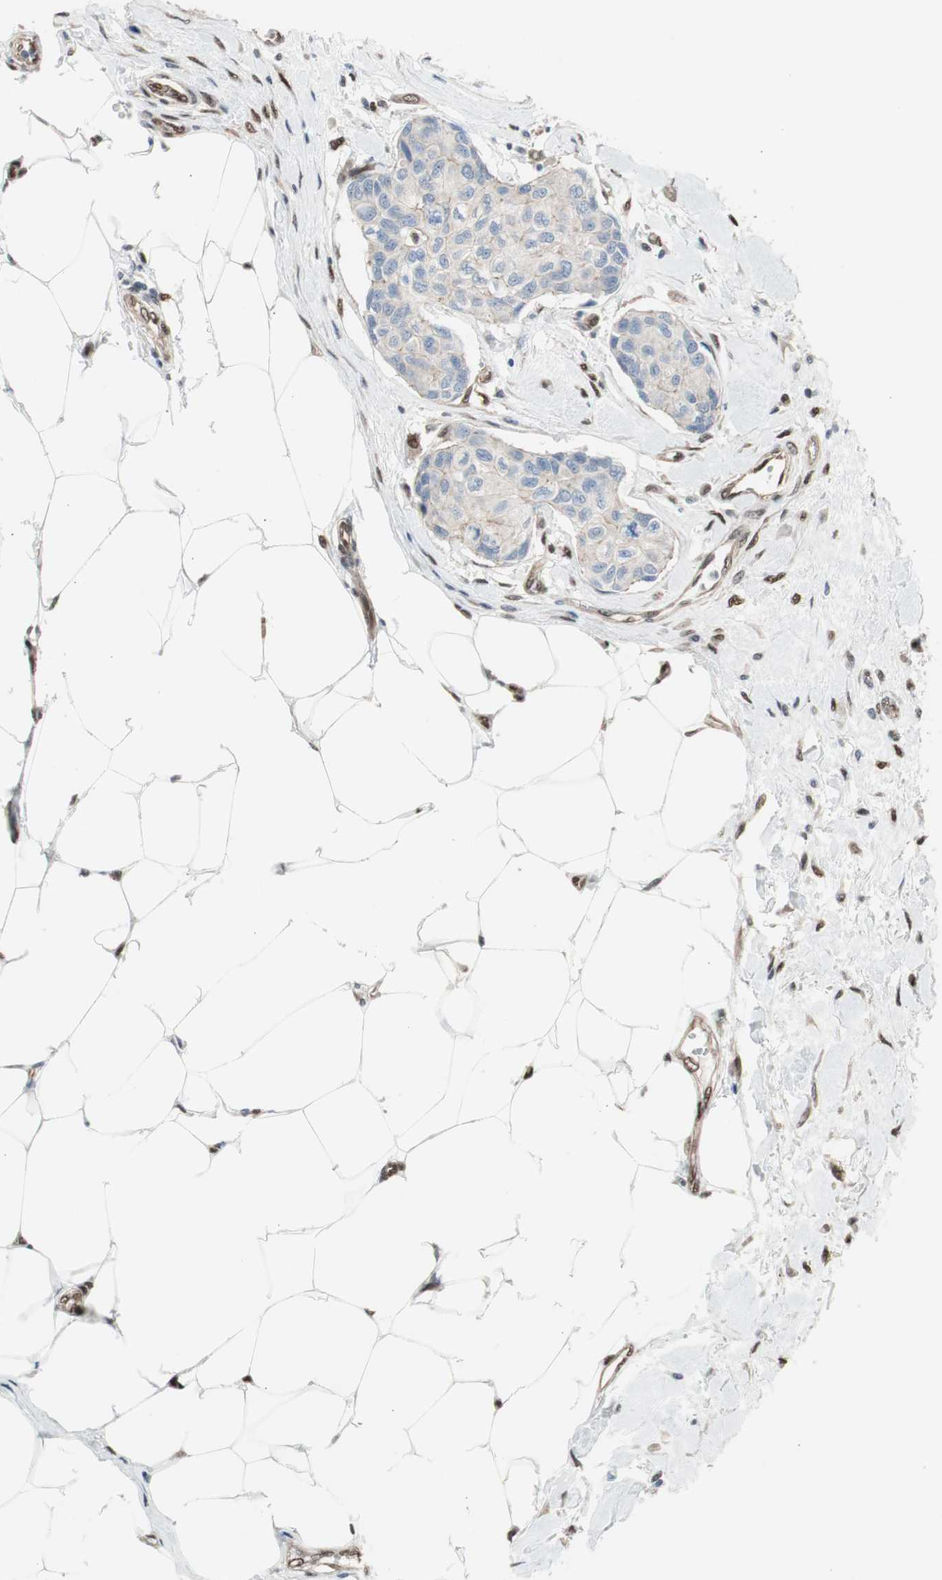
{"staining": {"intensity": "weak", "quantity": "<25%", "location": "cytoplasmic/membranous"}, "tissue": "breast cancer", "cell_type": "Tumor cells", "image_type": "cancer", "snomed": [{"axis": "morphology", "description": "Duct carcinoma"}, {"axis": "topography", "description": "Breast"}], "caption": "A high-resolution micrograph shows immunohistochemistry staining of breast cancer (infiltrating ductal carcinoma), which reveals no significant staining in tumor cells.", "gene": "PML", "patient": {"sex": "female", "age": 80}}